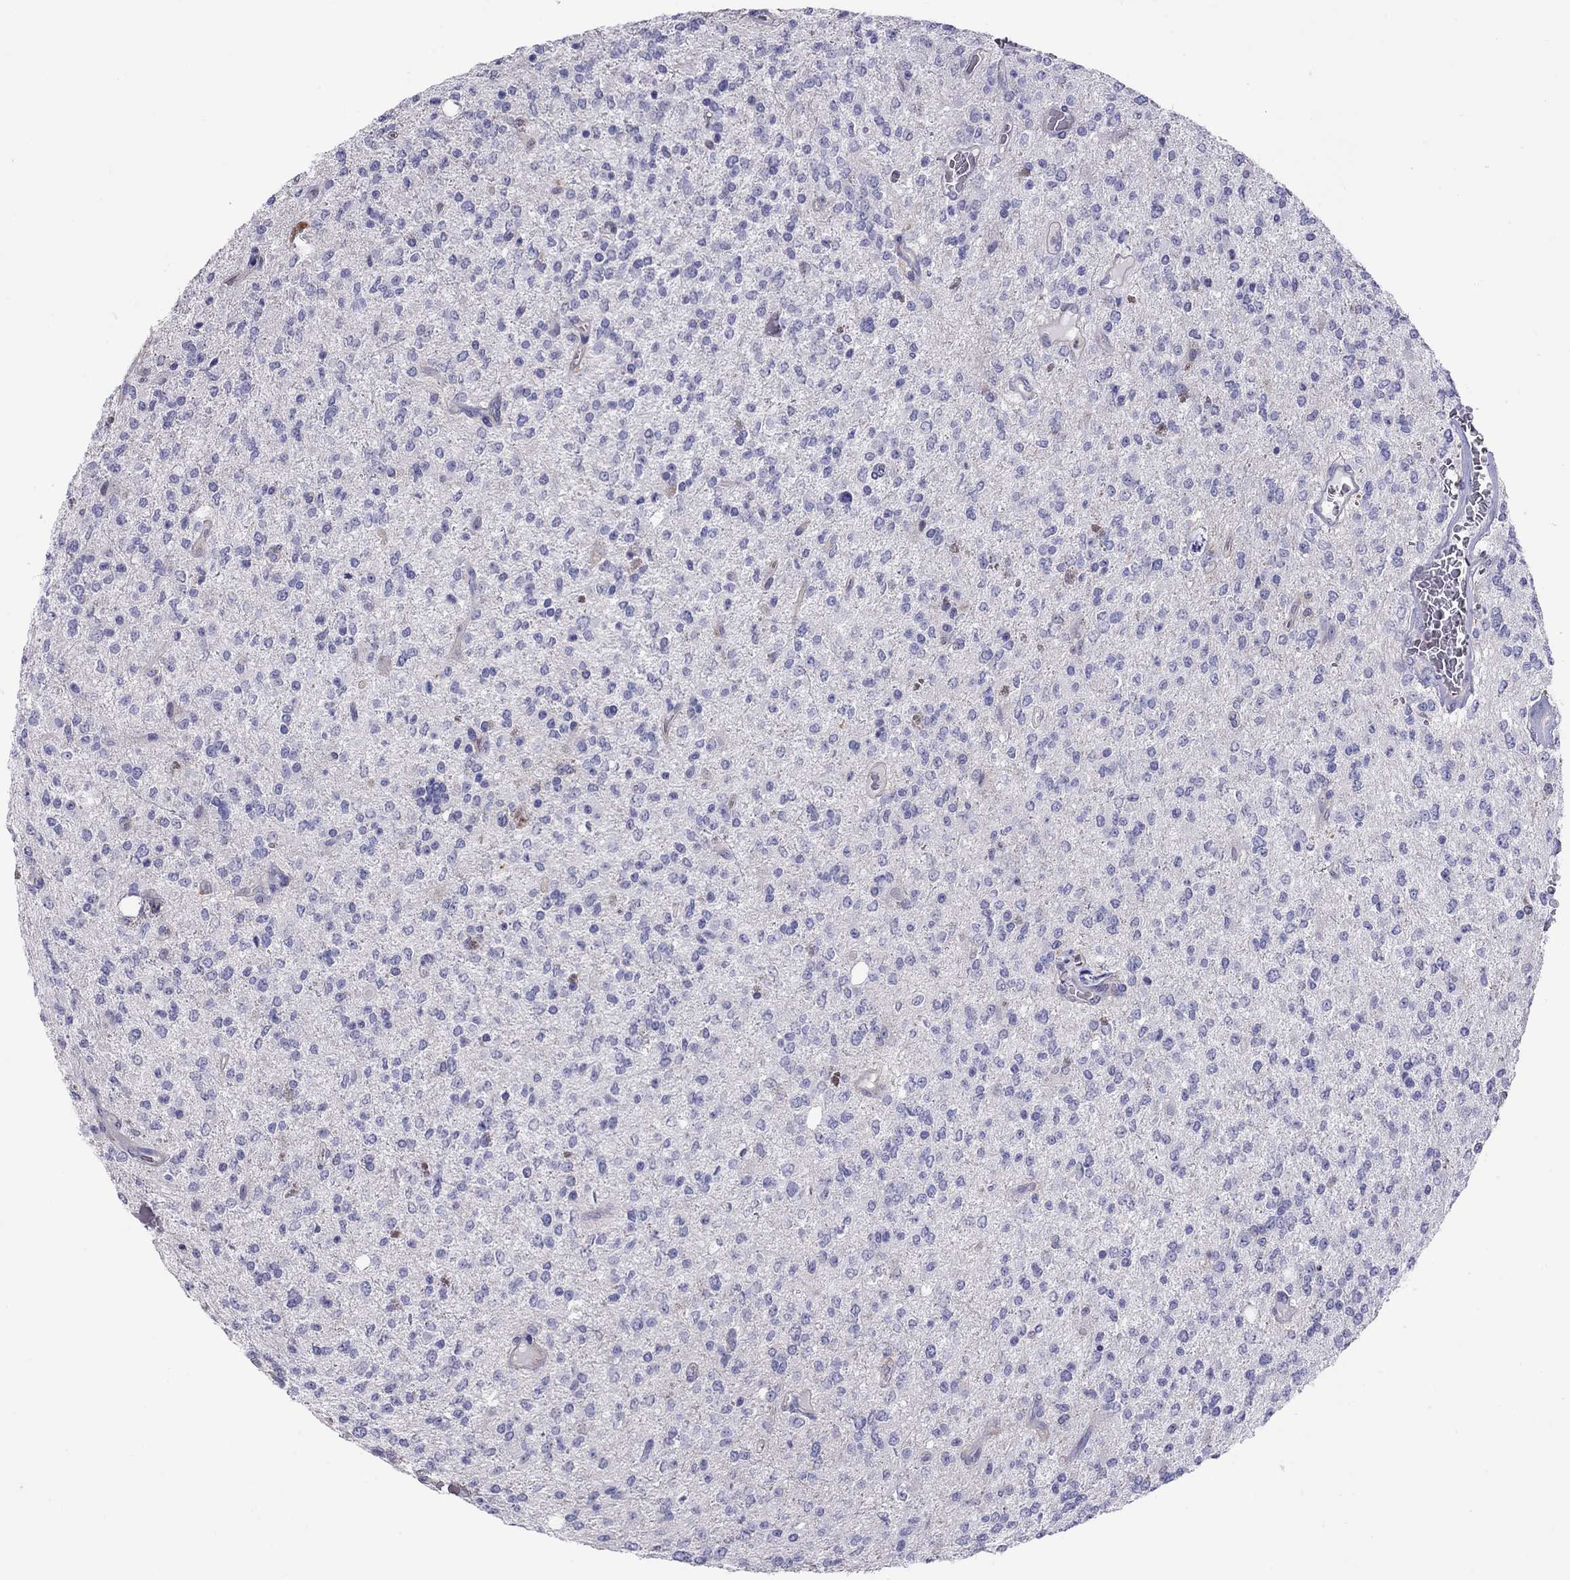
{"staining": {"intensity": "negative", "quantity": "none", "location": "none"}, "tissue": "glioma", "cell_type": "Tumor cells", "image_type": "cancer", "snomed": [{"axis": "morphology", "description": "Glioma, malignant, Low grade"}, {"axis": "topography", "description": "Brain"}], "caption": "Tumor cells are negative for protein expression in human glioma.", "gene": "ALOX15B", "patient": {"sex": "male", "age": 67}}